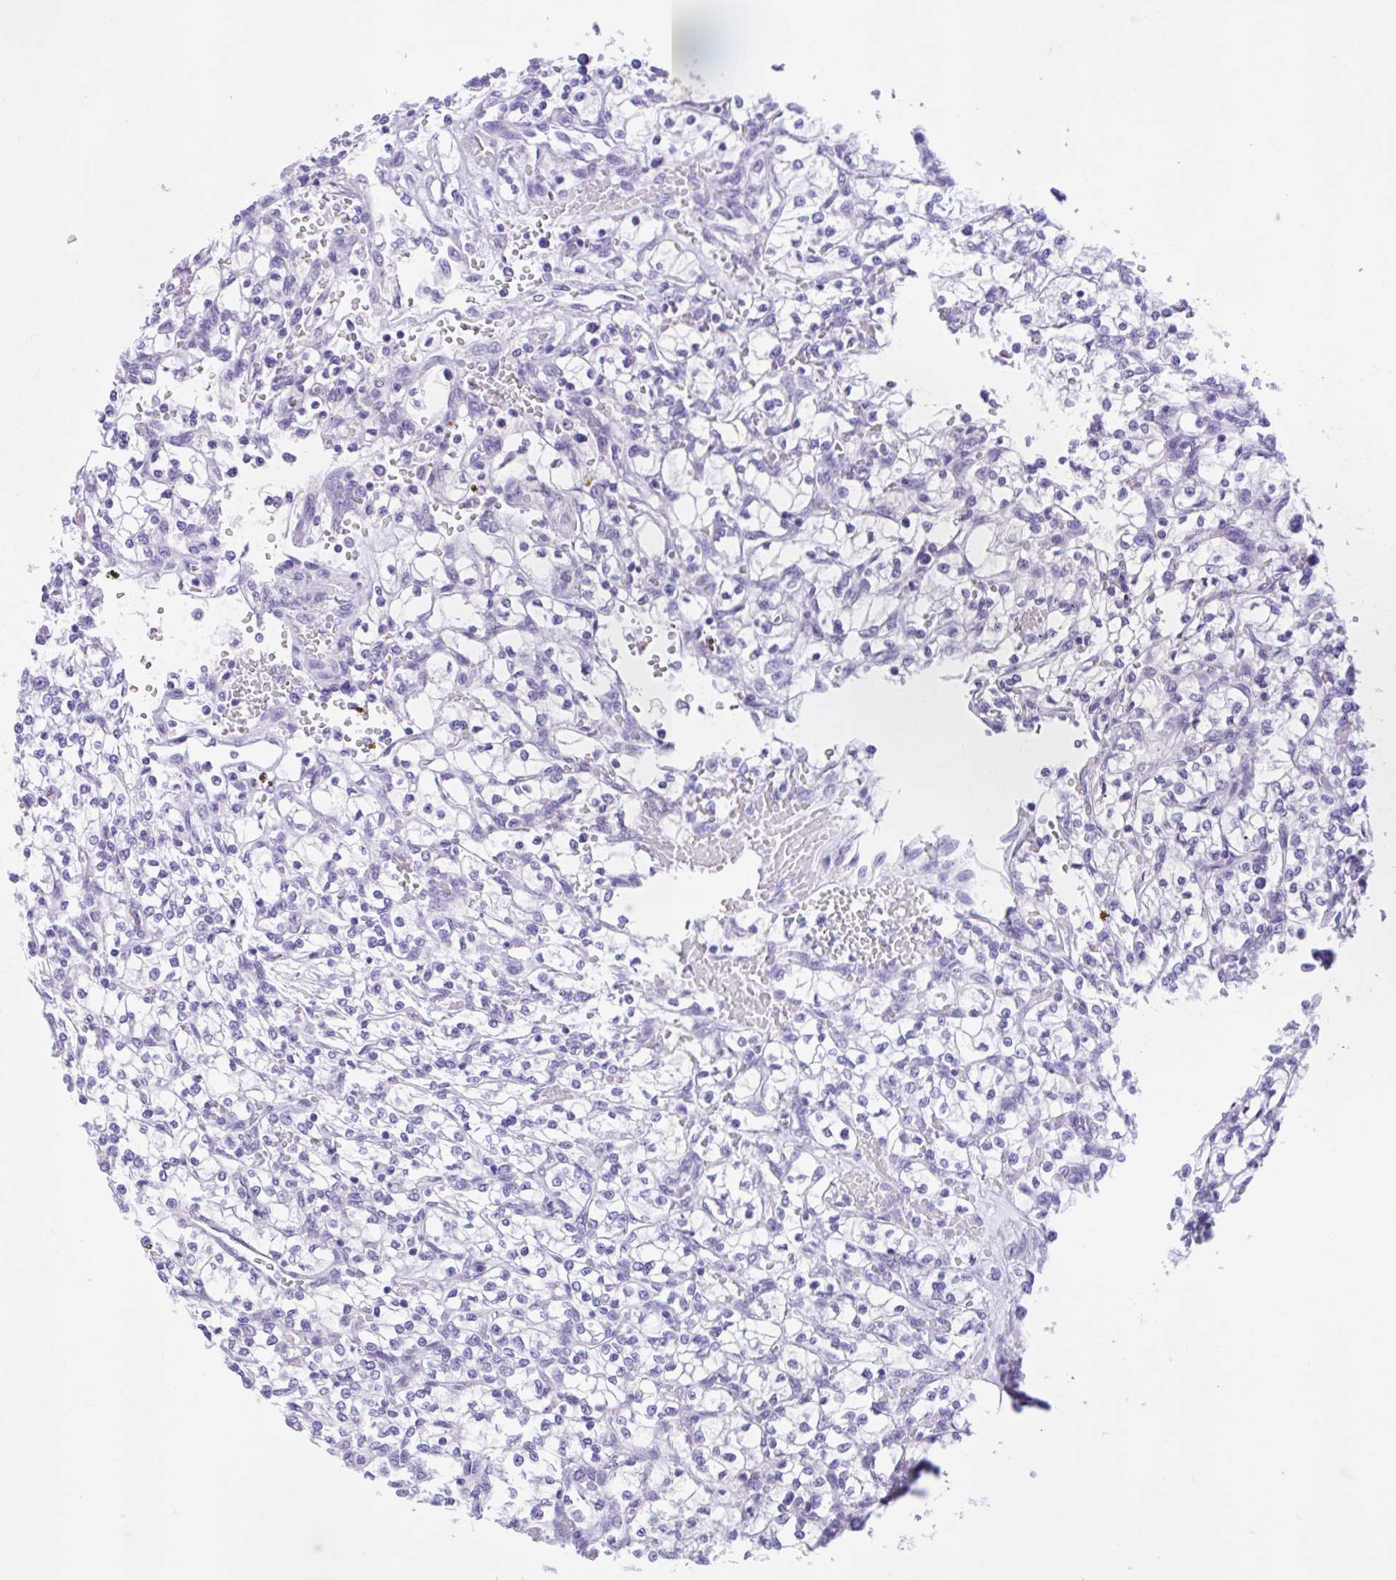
{"staining": {"intensity": "negative", "quantity": "none", "location": "none"}, "tissue": "renal cancer", "cell_type": "Tumor cells", "image_type": "cancer", "snomed": [{"axis": "morphology", "description": "Adenocarcinoma, NOS"}, {"axis": "topography", "description": "Kidney"}], "caption": "Immunohistochemistry (IHC) micrograph of neoplastic tissue: human renal cancer stained with DAB (3,3'-diaminobenzidine) shows no significant protein expression in tumor cells. Brightfield microscopy of IHC stained with DAB (3,3'-diaminobenzidine) (brown) and hematoxylin (blue), captured at high magnification.", "gene": "ZNF319", "patient": {"sex": "female", "age": 64}}